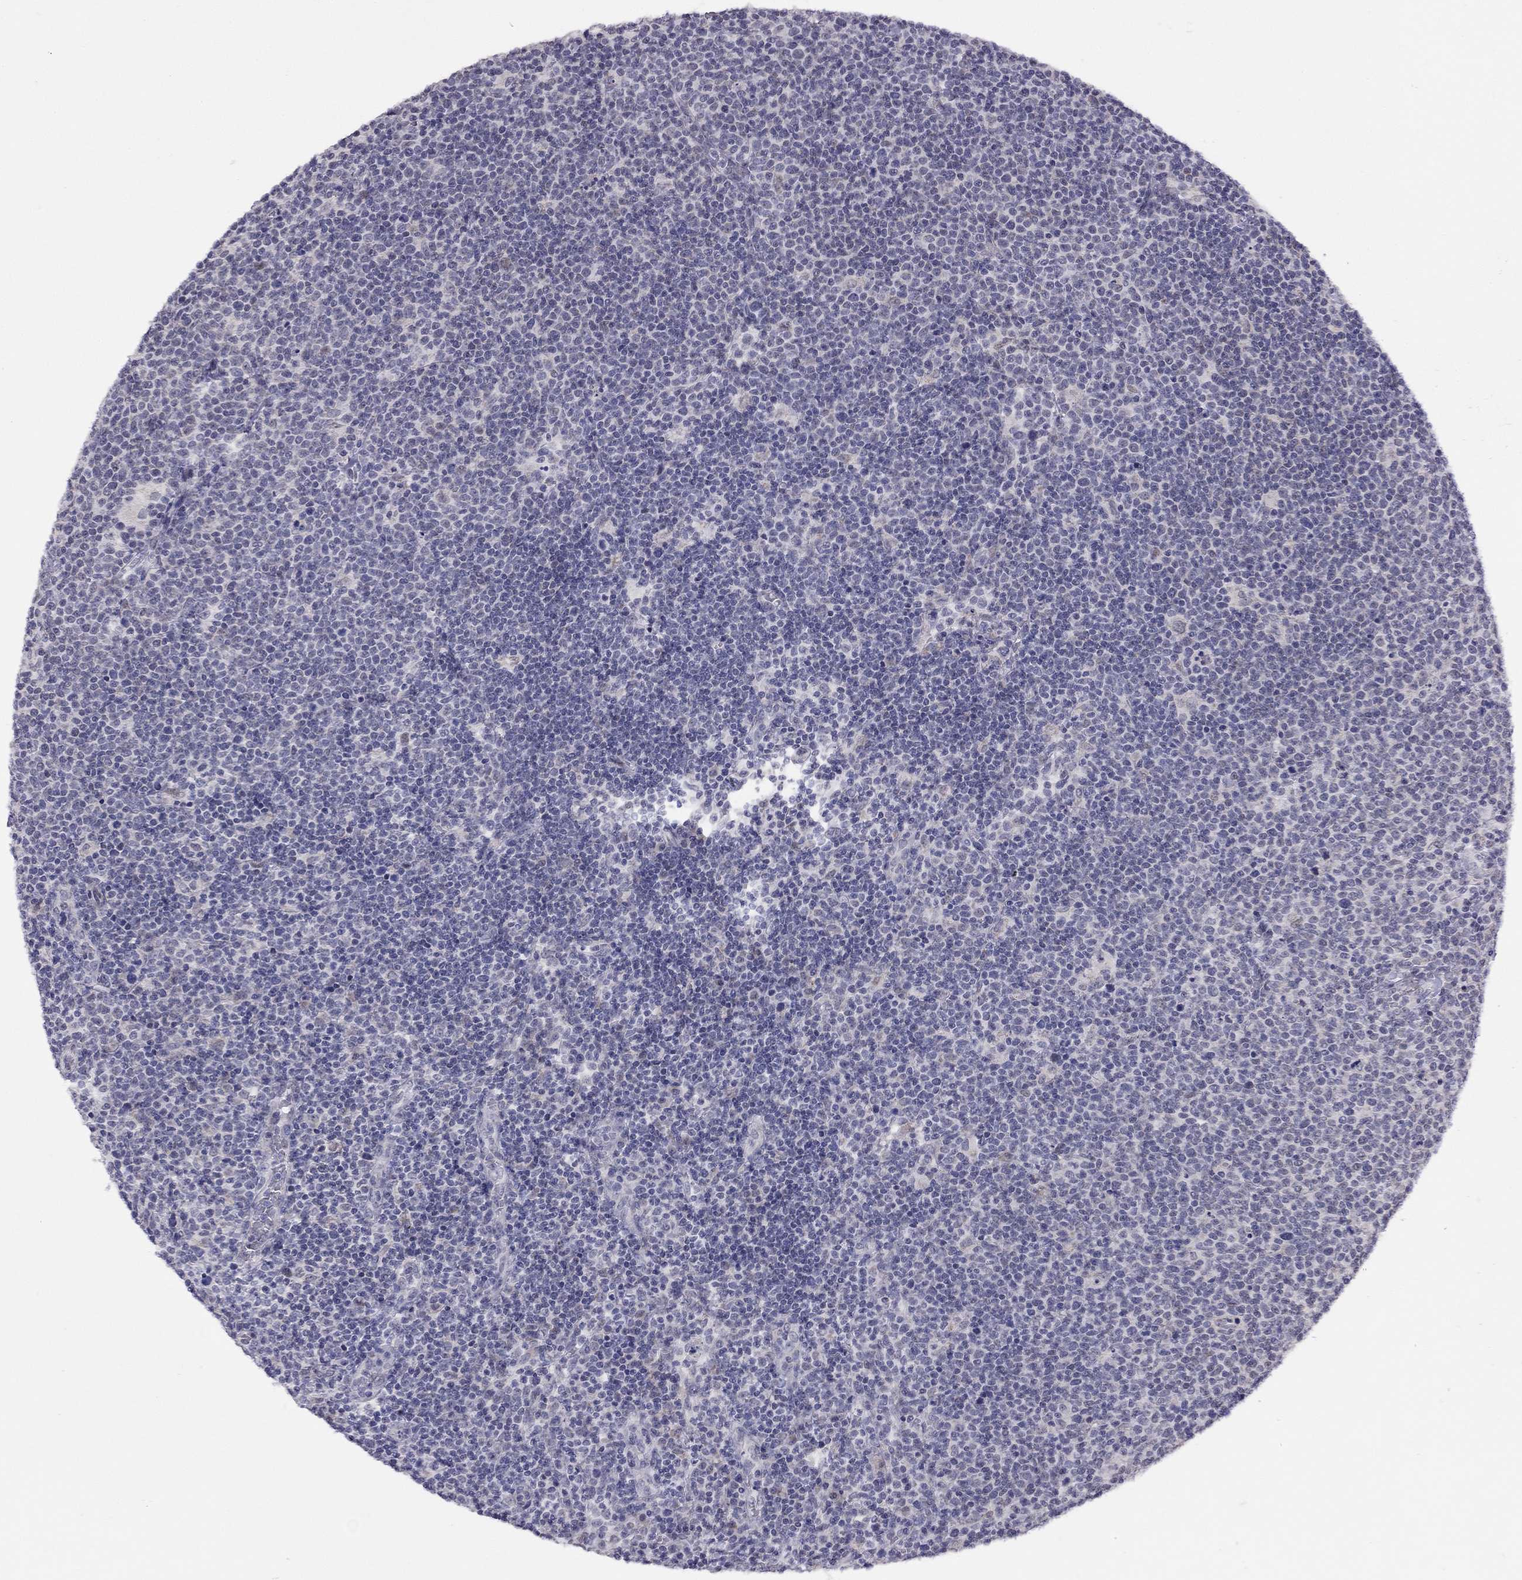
{"staining": {"intensity": "negative", "quantity": "none", "location": "none"}, "tissue": "lymphoma", "cell_type": "Tumor cells", "image_type": "cancer", "snomed": [{"axis": "morphology", "description": "Malignant lymphoma, non-Hodgkin's type, High grade"}, {"axis": "topography", "description": "Lymph node"}], "caption": "Tumor cells are negative for protein expression in human lymphoma. The staining was performed using DAB (3,3'-diaminobenzidine) to visualize the protein expression in brown, while the nuclei were stained in blue with hematoxylin (Magnification: 20x).", "gene": "HES5", "patient": {"sex": "male", "age": 61}}